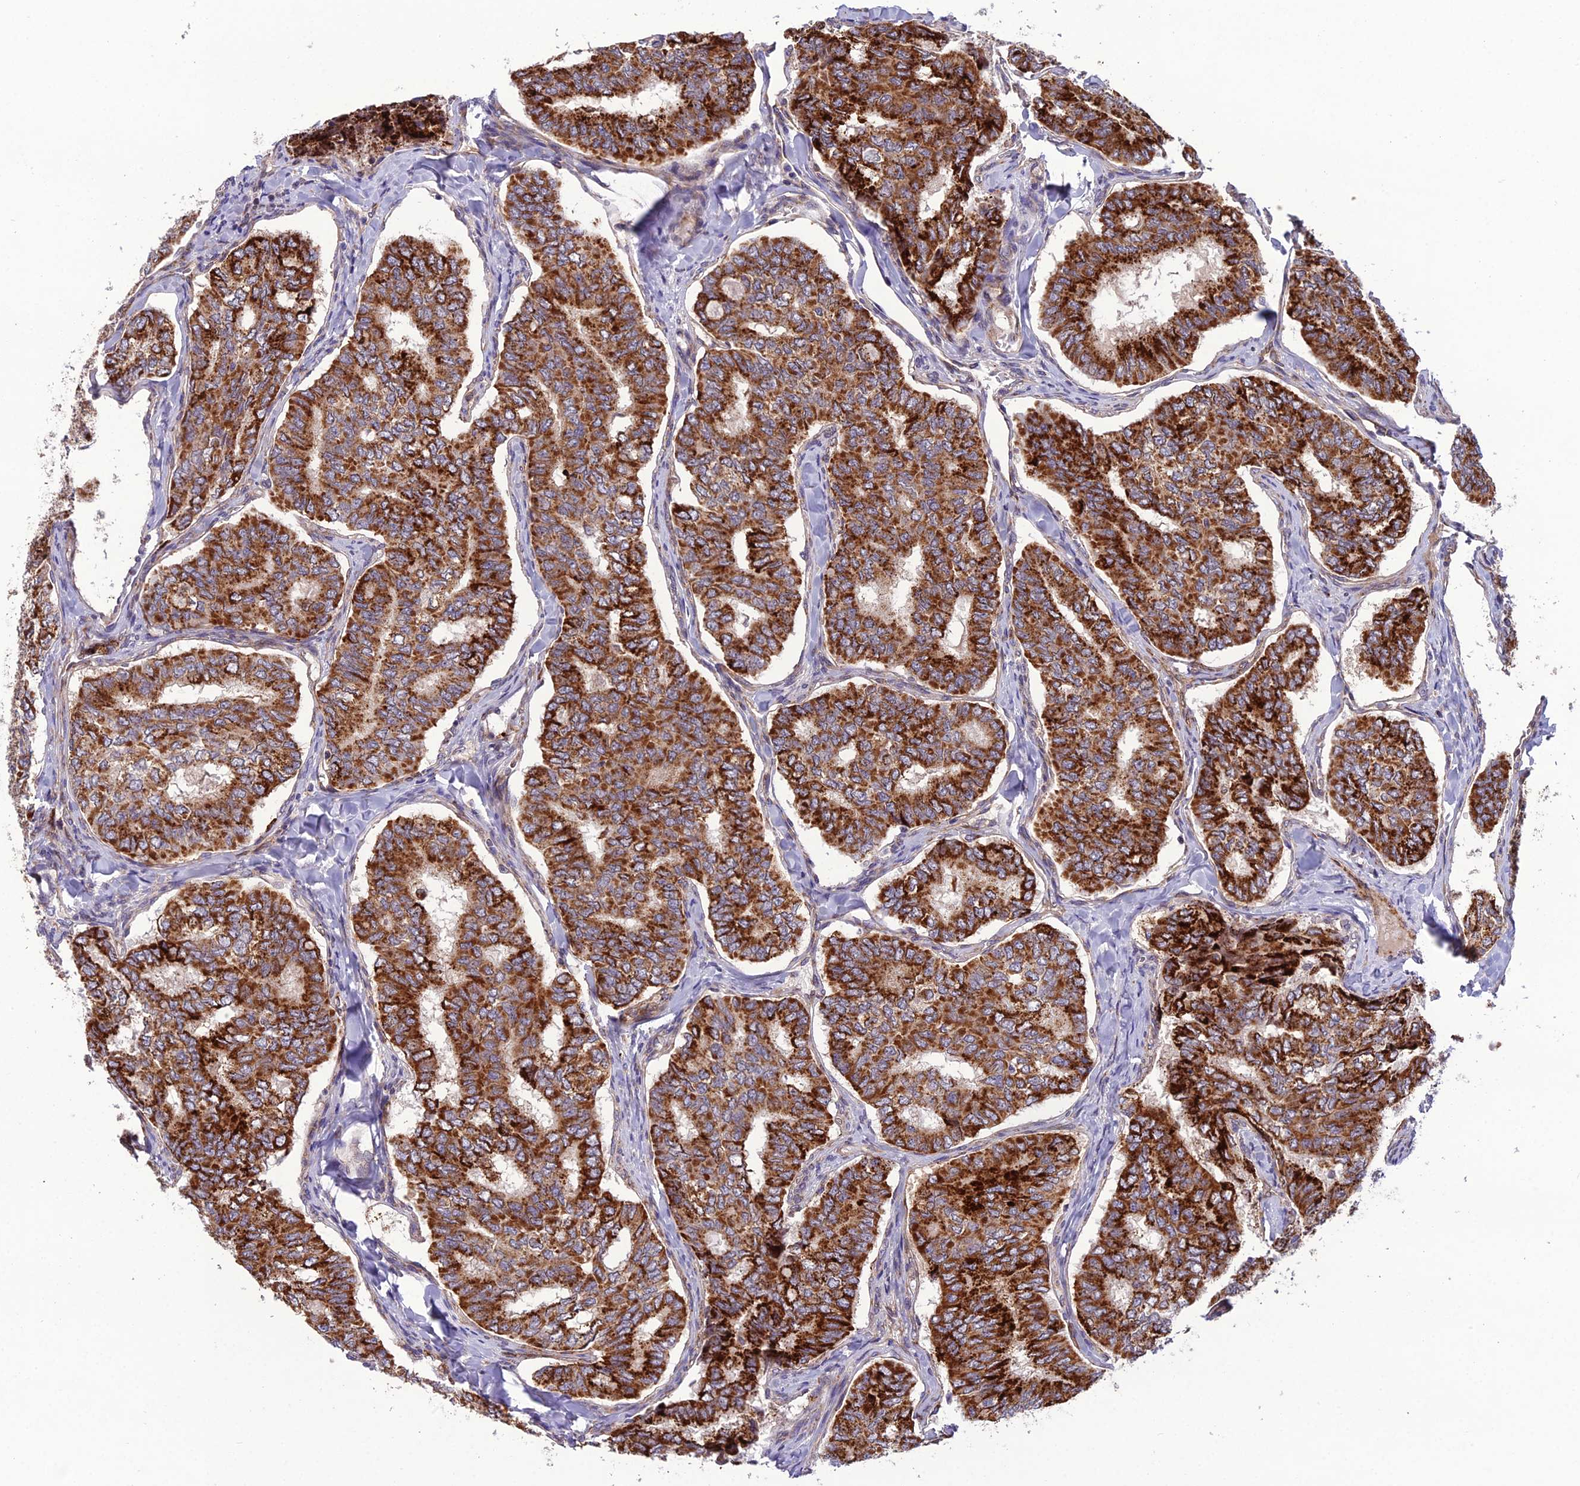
{"staining": {"intensity": "strong", "quantity": ">75%", "location": "cytoplasmic/membranous"}, "tissue": "thyroid cancer", "cell_type": "Tumor cells", "image_type": "cancer", "snomed": [{"axis": "morphology", "description": "Papillary adenocarcinoma, NOS"}, {"axis": "topography", "description": "Thyroid gland"}], "caption": "A micrograph showing strong cytoplasmic/membranous staining in about >75% of tumor cells in thyroid cancer (papillary adenocarcinoma), as visualized by brown immunohistochemical staining.", "gene": "NODAL", "patient": {"sex": "female", "age": 35}}